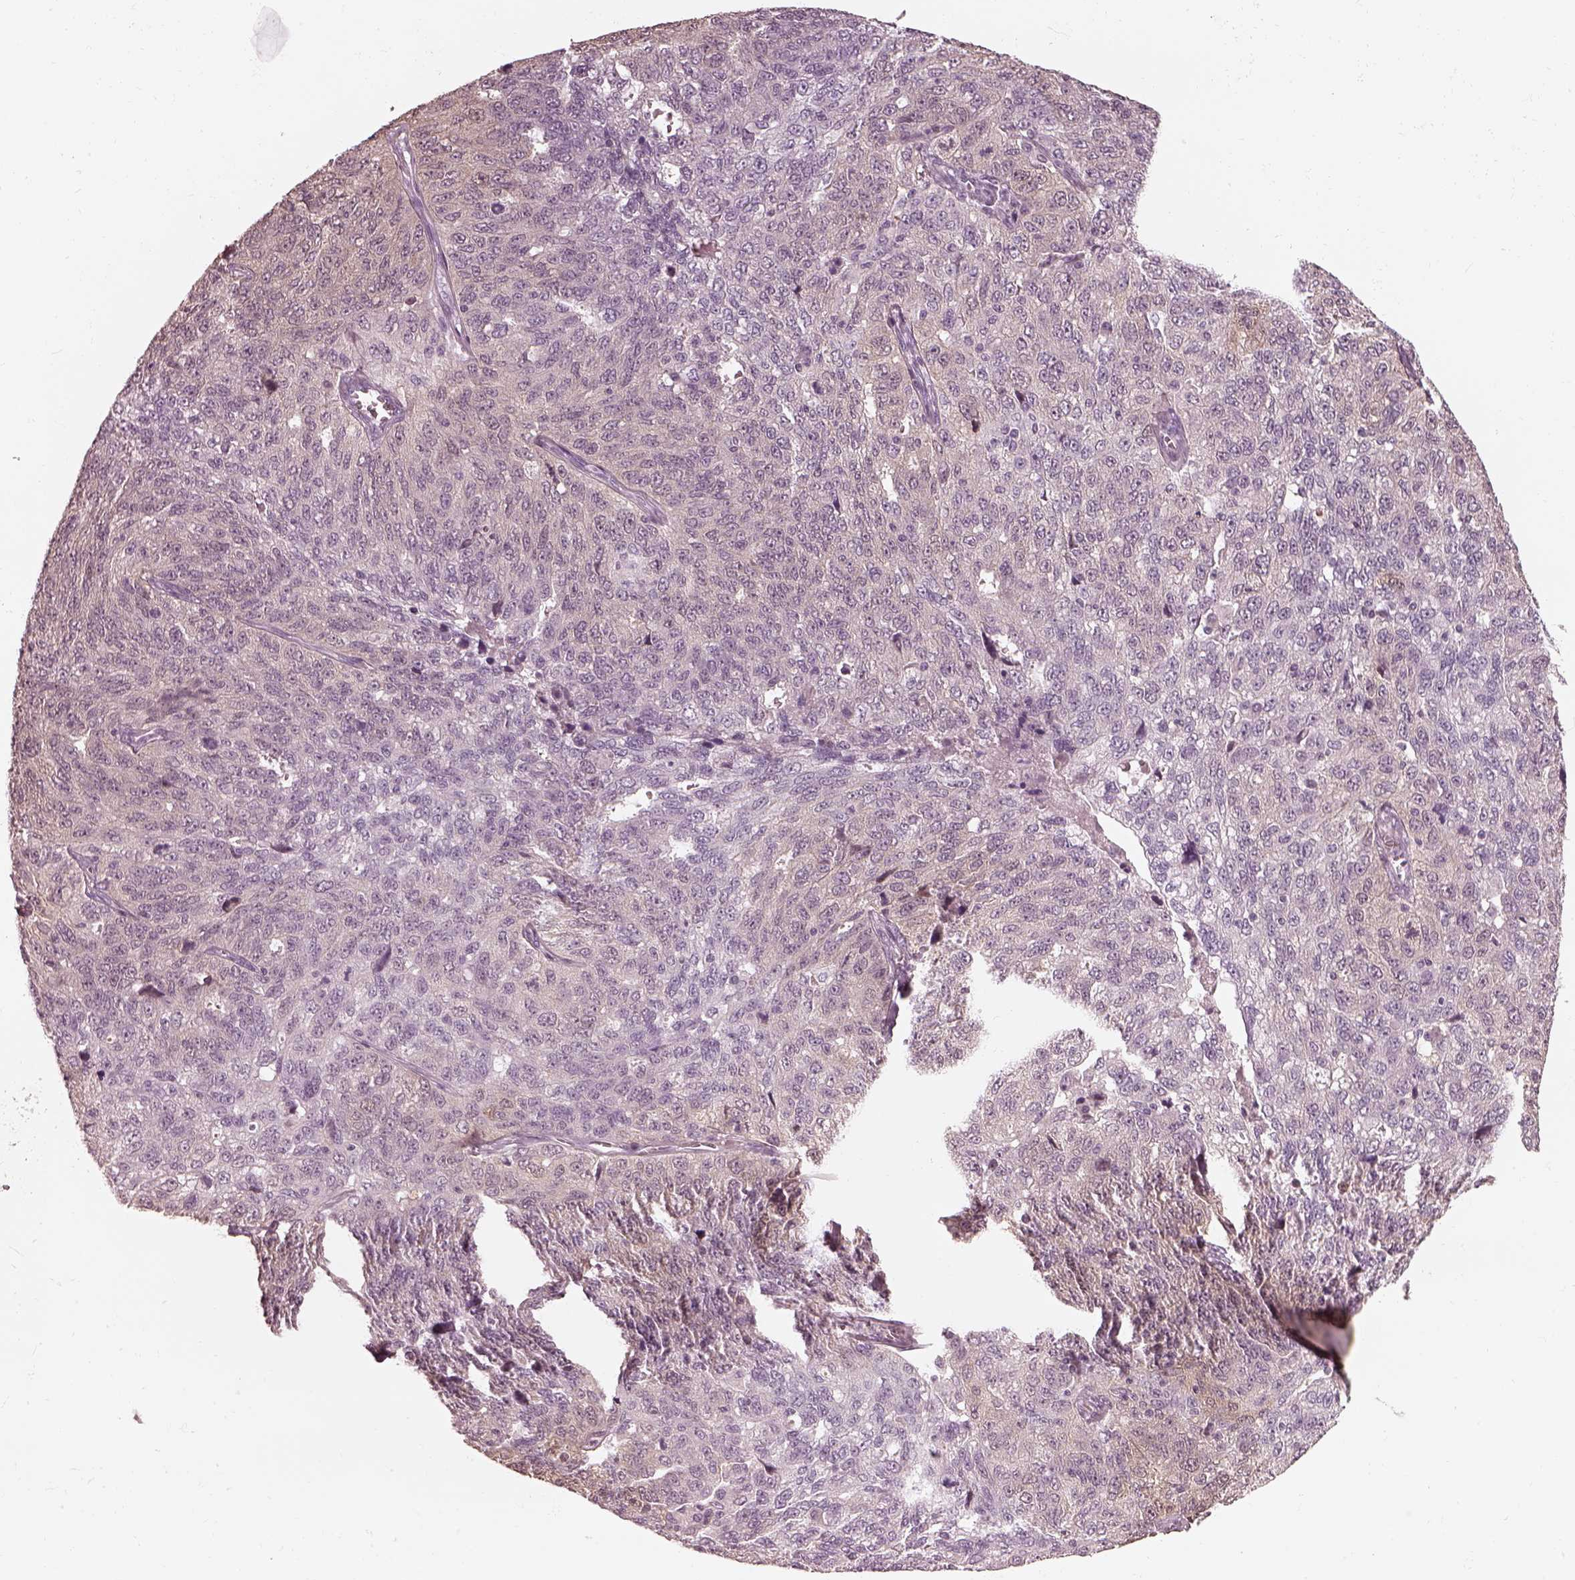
{"staining": {"intensity": "negative", "quantity": "none", "location": "none"}, "tissue": "ovarian cancer", "cell_type": "Tumor cells", "image_type": "cancer", "snomed": [{"axis": "morphology", "description": "Cystadenocarcinoma, serous, NOS"}, {"axis": "topography", "description": "Ovary"}], "caption": "Ovarian cancer was stained to show a protein in brown. There is no significant positivity in tumor cells. Nuclei are stained in blue.", "gene": "EGR4", "patient": {"sex": "female", "age": 71}}